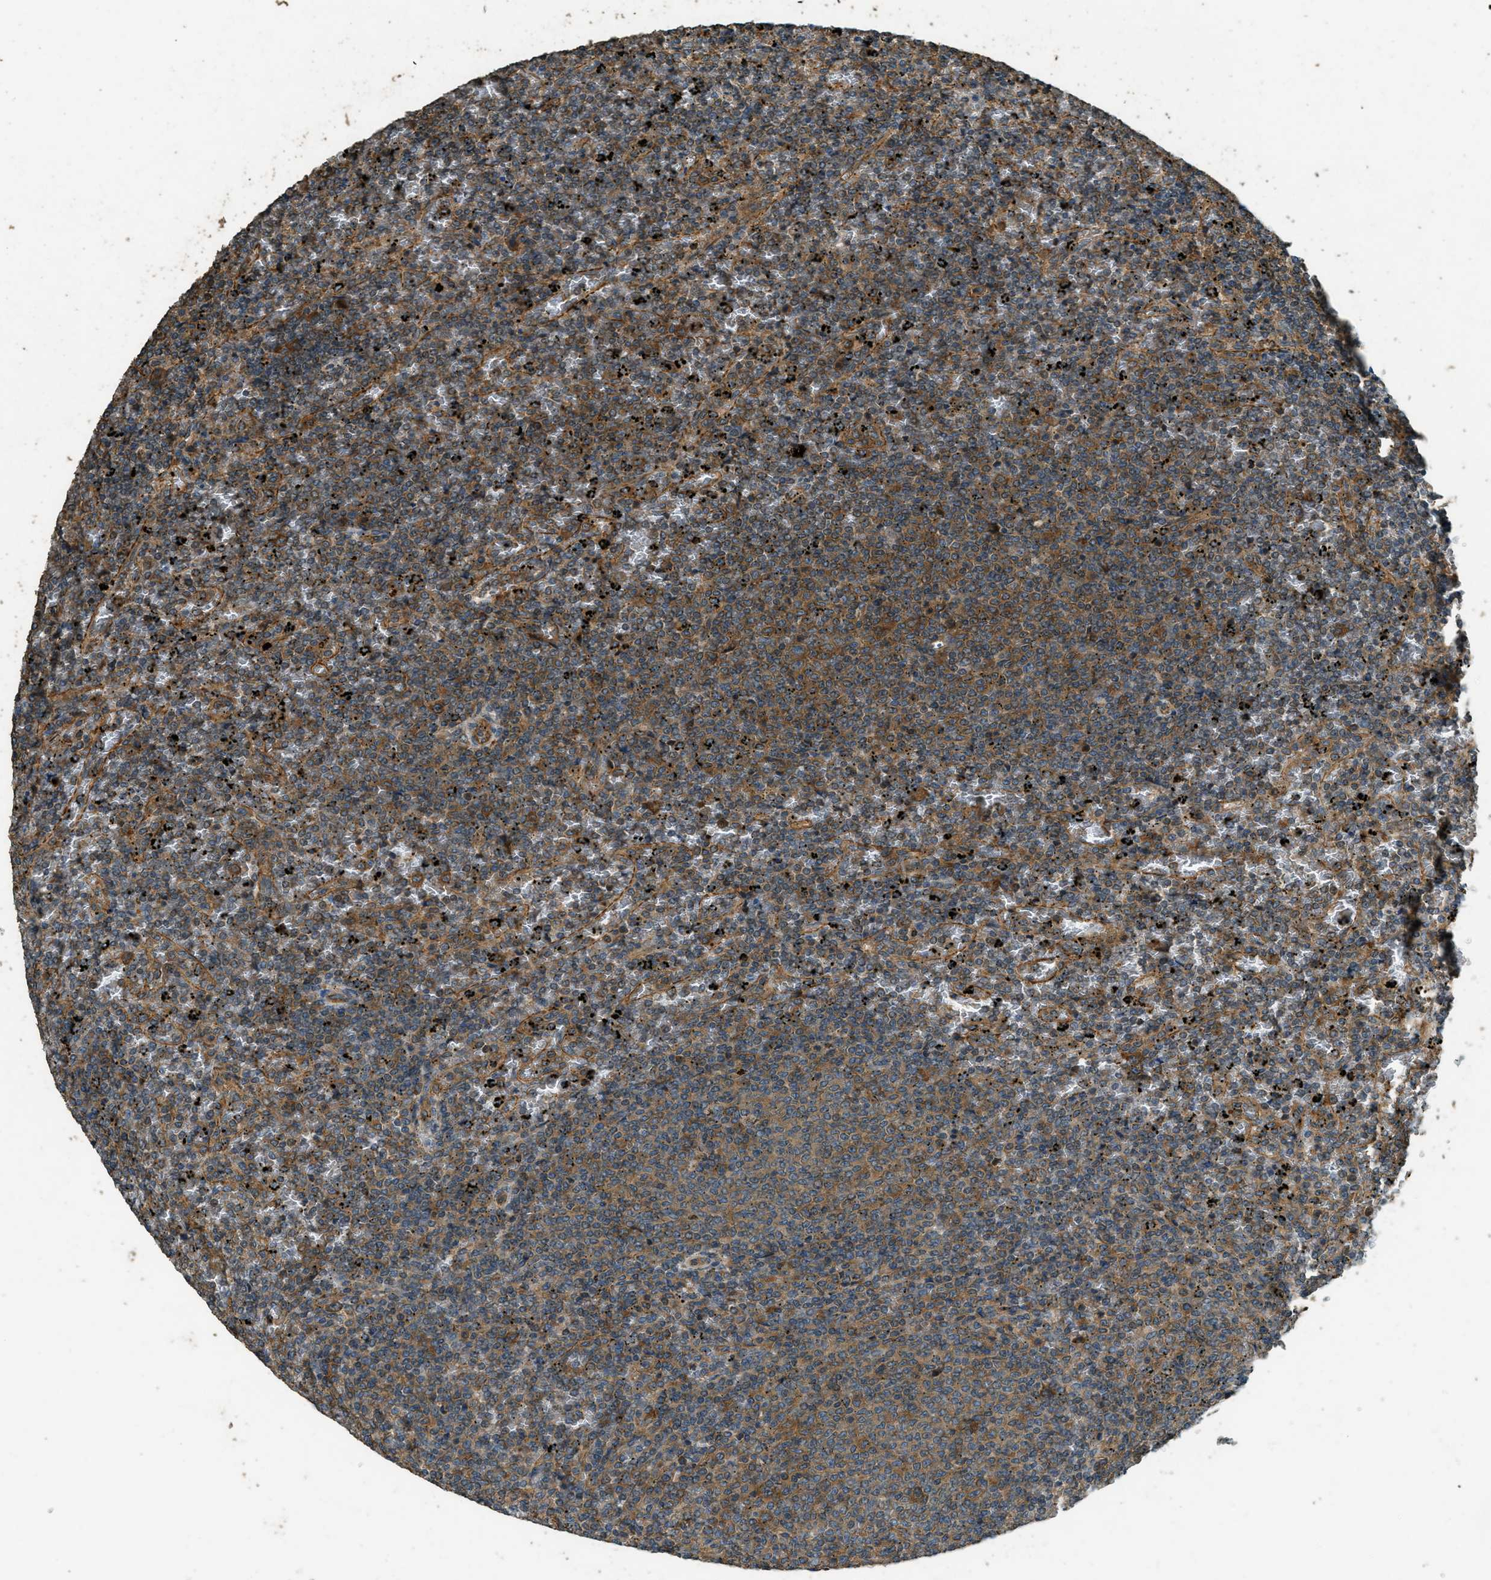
{"staining": {"intensity": "moderate", "quantity": ">75%", "location": "cytoplasmic/membranous"}, "tissue": "lymphoma", "cell_type": "Tumor cells", "image_type": "cancer", "snomed": [{"axis": "morphology", "description": "Malignant lymphoma, non-Hodgkin's type, Low grade"}, {"axis": "topography", "description": "Spleen"}], "caption": "Immunohistochemistry (DAB (3,3'-diaminobenzidine)) staining of malignant lymphoma, non-Hodgkin's type (low-grade) demonstrates moderate cytoplasmic/membranous protein positivity in about >75% of tumor cells.", "gene": "MARS1", "patient": {"sex": "female", "age": 77}}